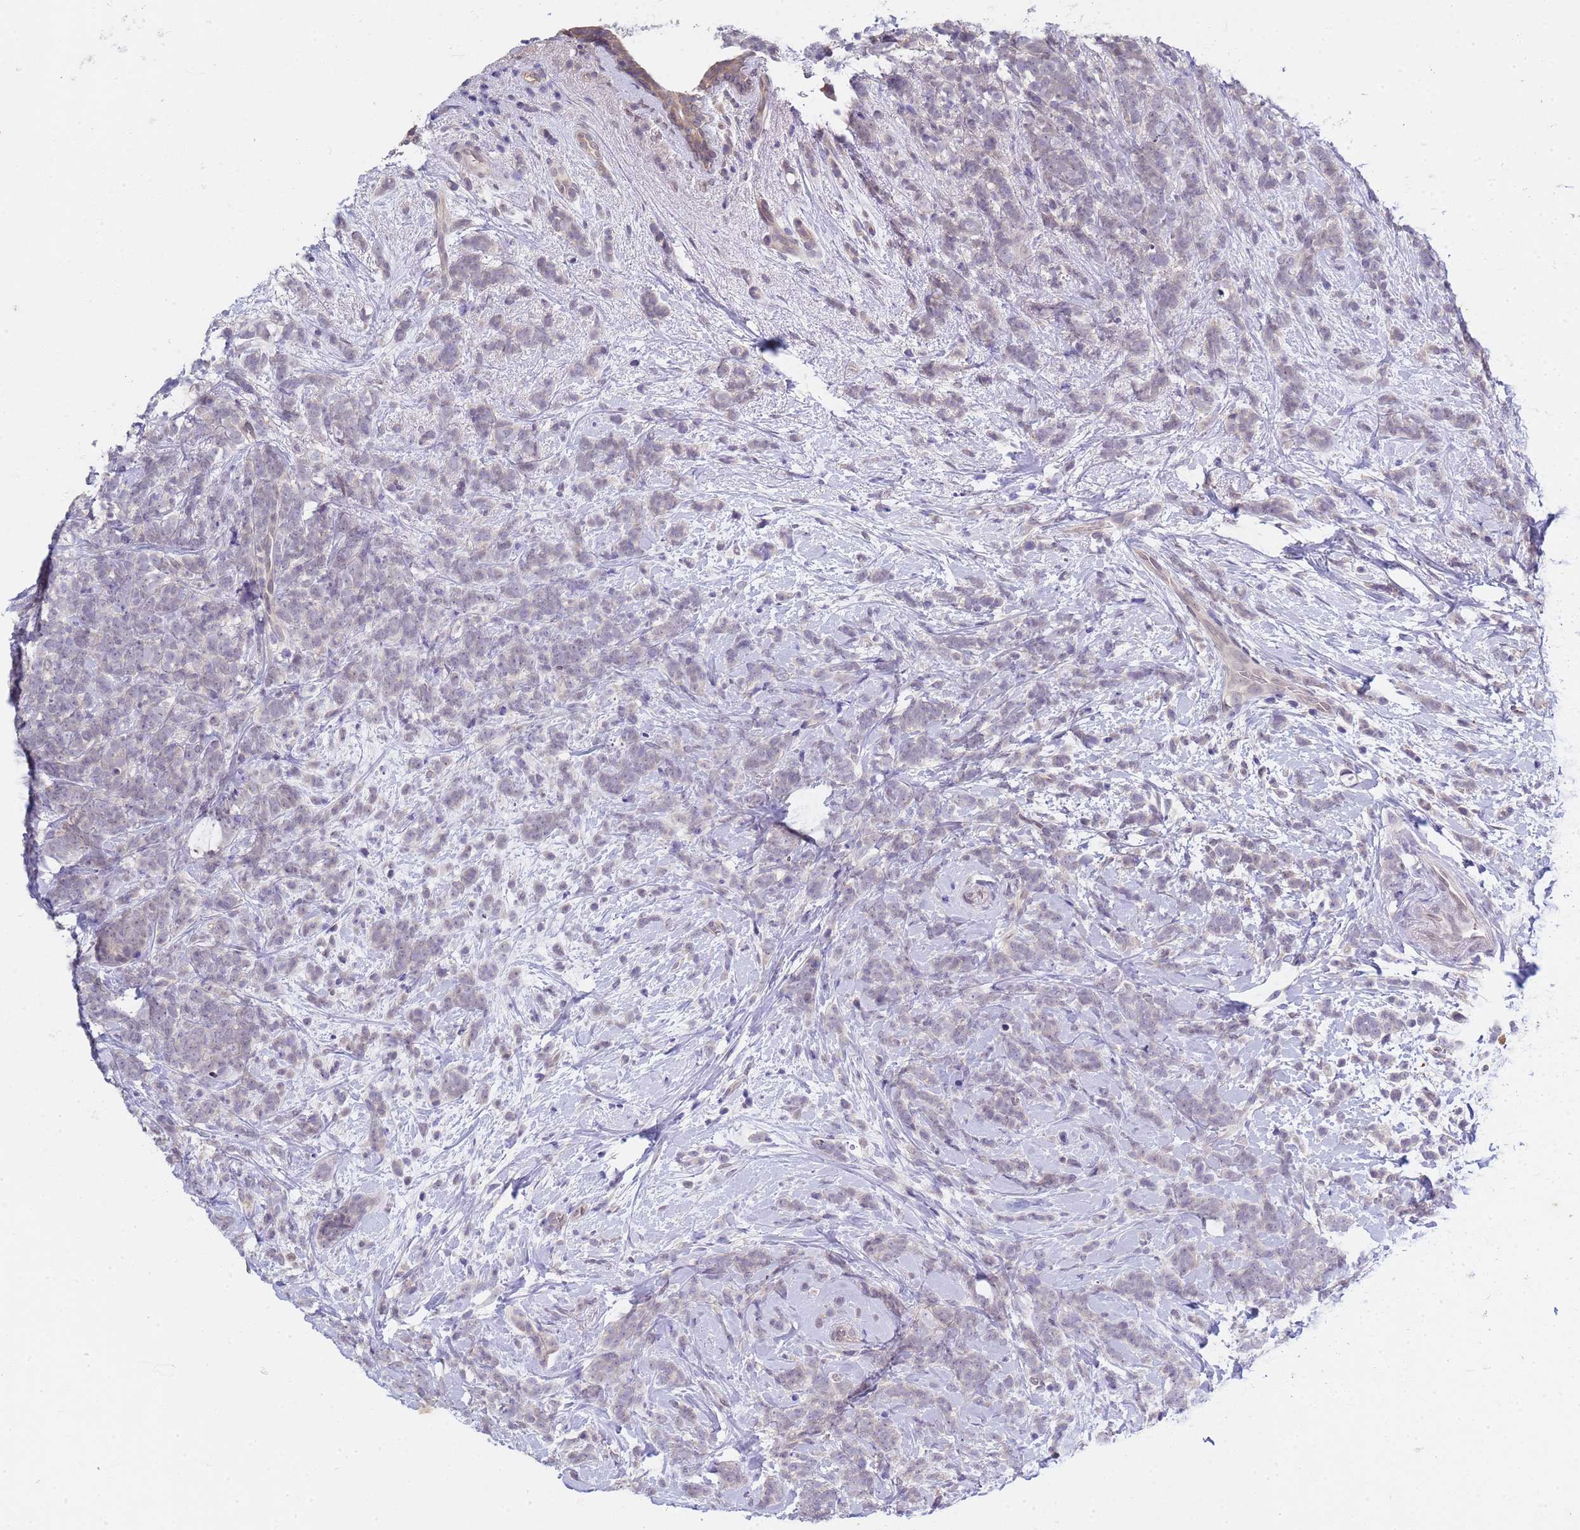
{"staining": {"intensity": "negative", "quantity": "none", "location": "none"}, "tissue": "breast cancer", "cell_type": "Tumor cells", "image_type": "cancer", "snomed": [{"axis": "morphology", "description": "Lobular carcinoma"}, {"axis": "topography", "description": "Breast"}], "caption": "Human lobular carcinoma (breast) stained for a protein using IHC exhibits no positivity in tumor cells.", "gene": "TRMT10A", "patient": {"sex": "female", "age": 58}}